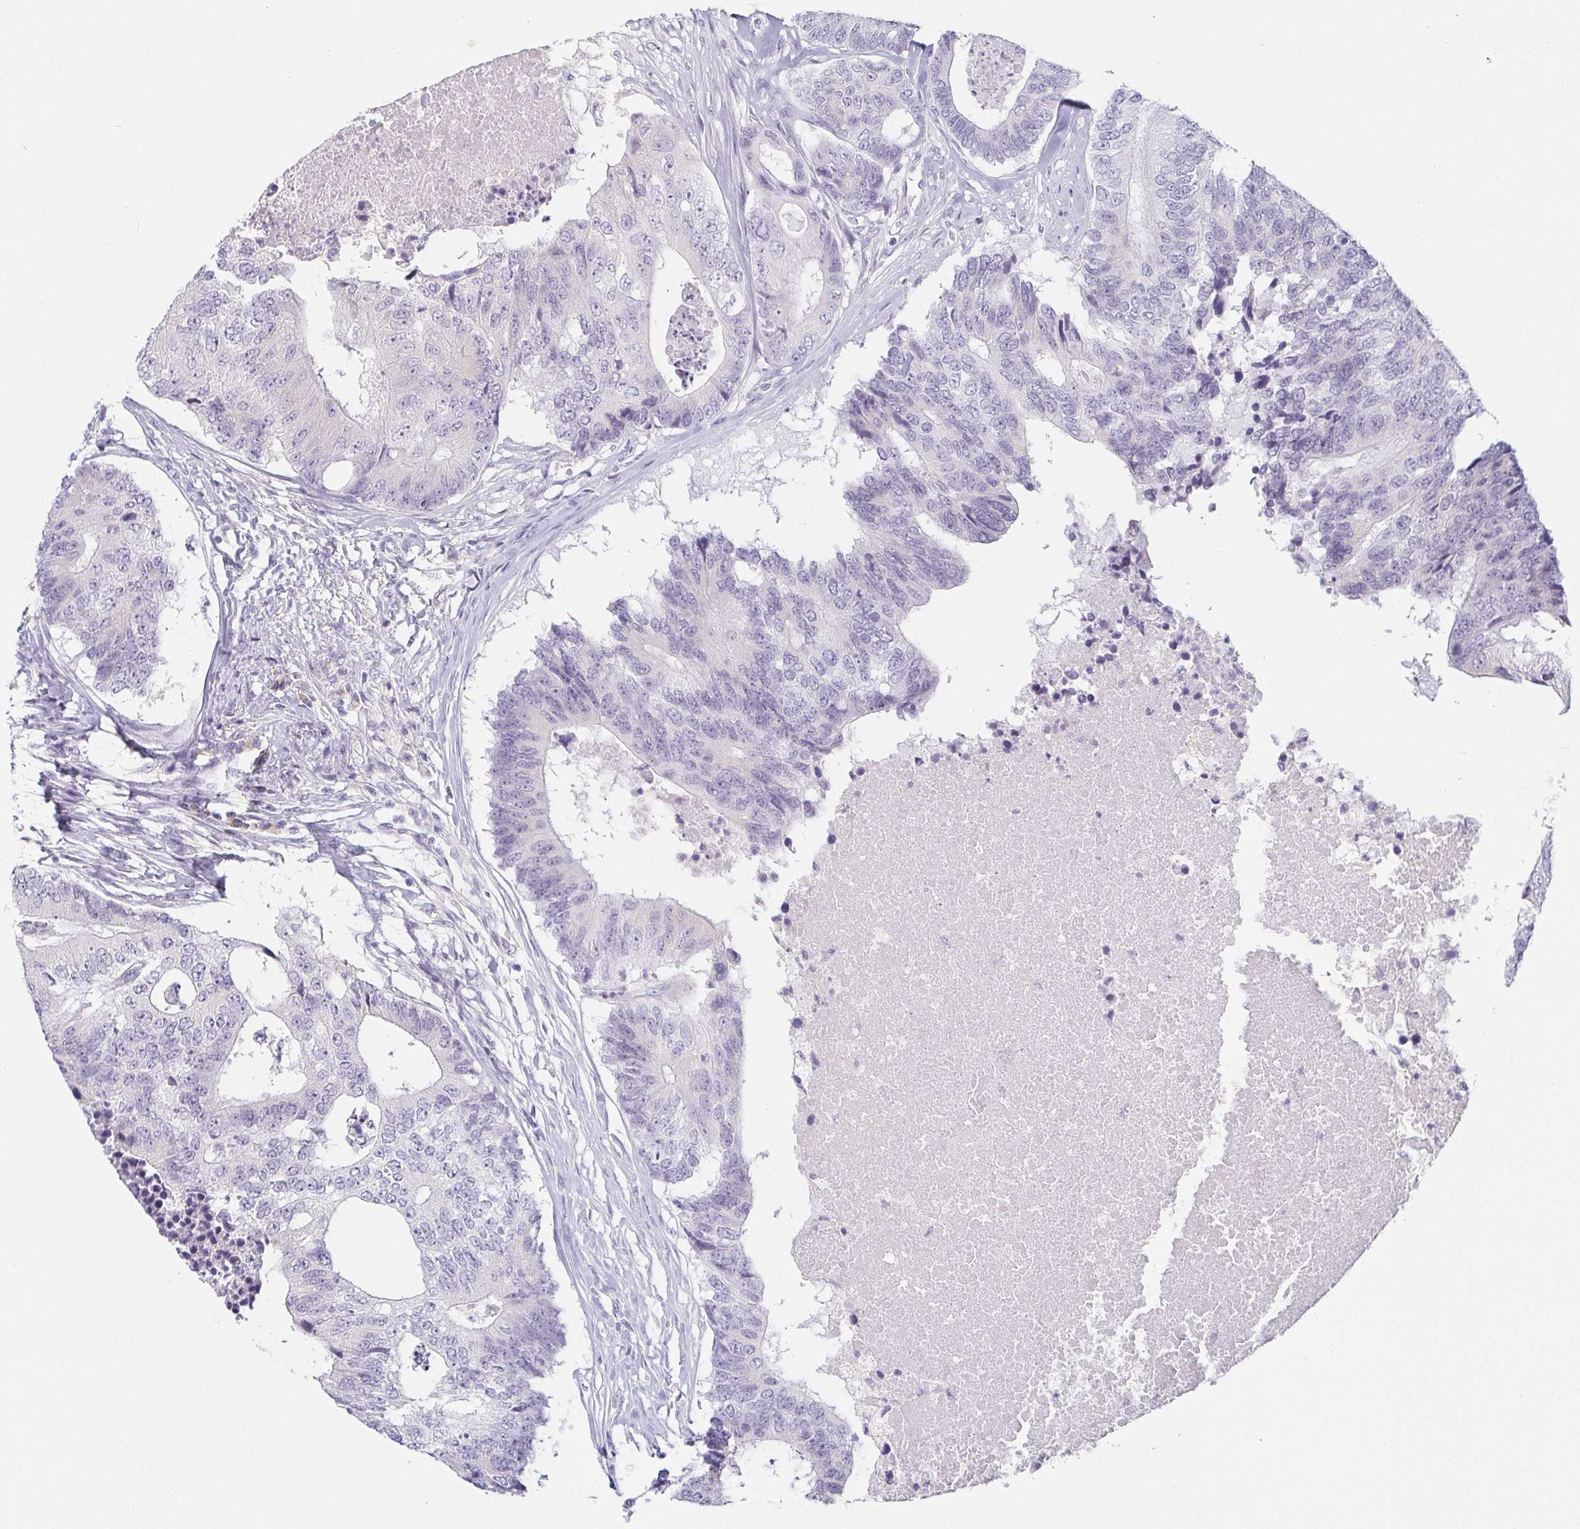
{"staining": {"intensity": "negative", "quantity": "none", "location": "none"}, "tissue": "colorectal cancer", "cell_type": "Tumor cells", "image_type": "cancer", "snomed": [{"axis": "morphology", "description": "Adenocarcinoma, NOS"}, {"axis": "topography", "description": "Colon"}], "caption": "Colorectal cancer (adenocarcinoma) stained for a protein using immunohistochemistry shows no positivity tumor cells.", "gene": "PRR27", "patient": {"sex": "female", "age": 67}}